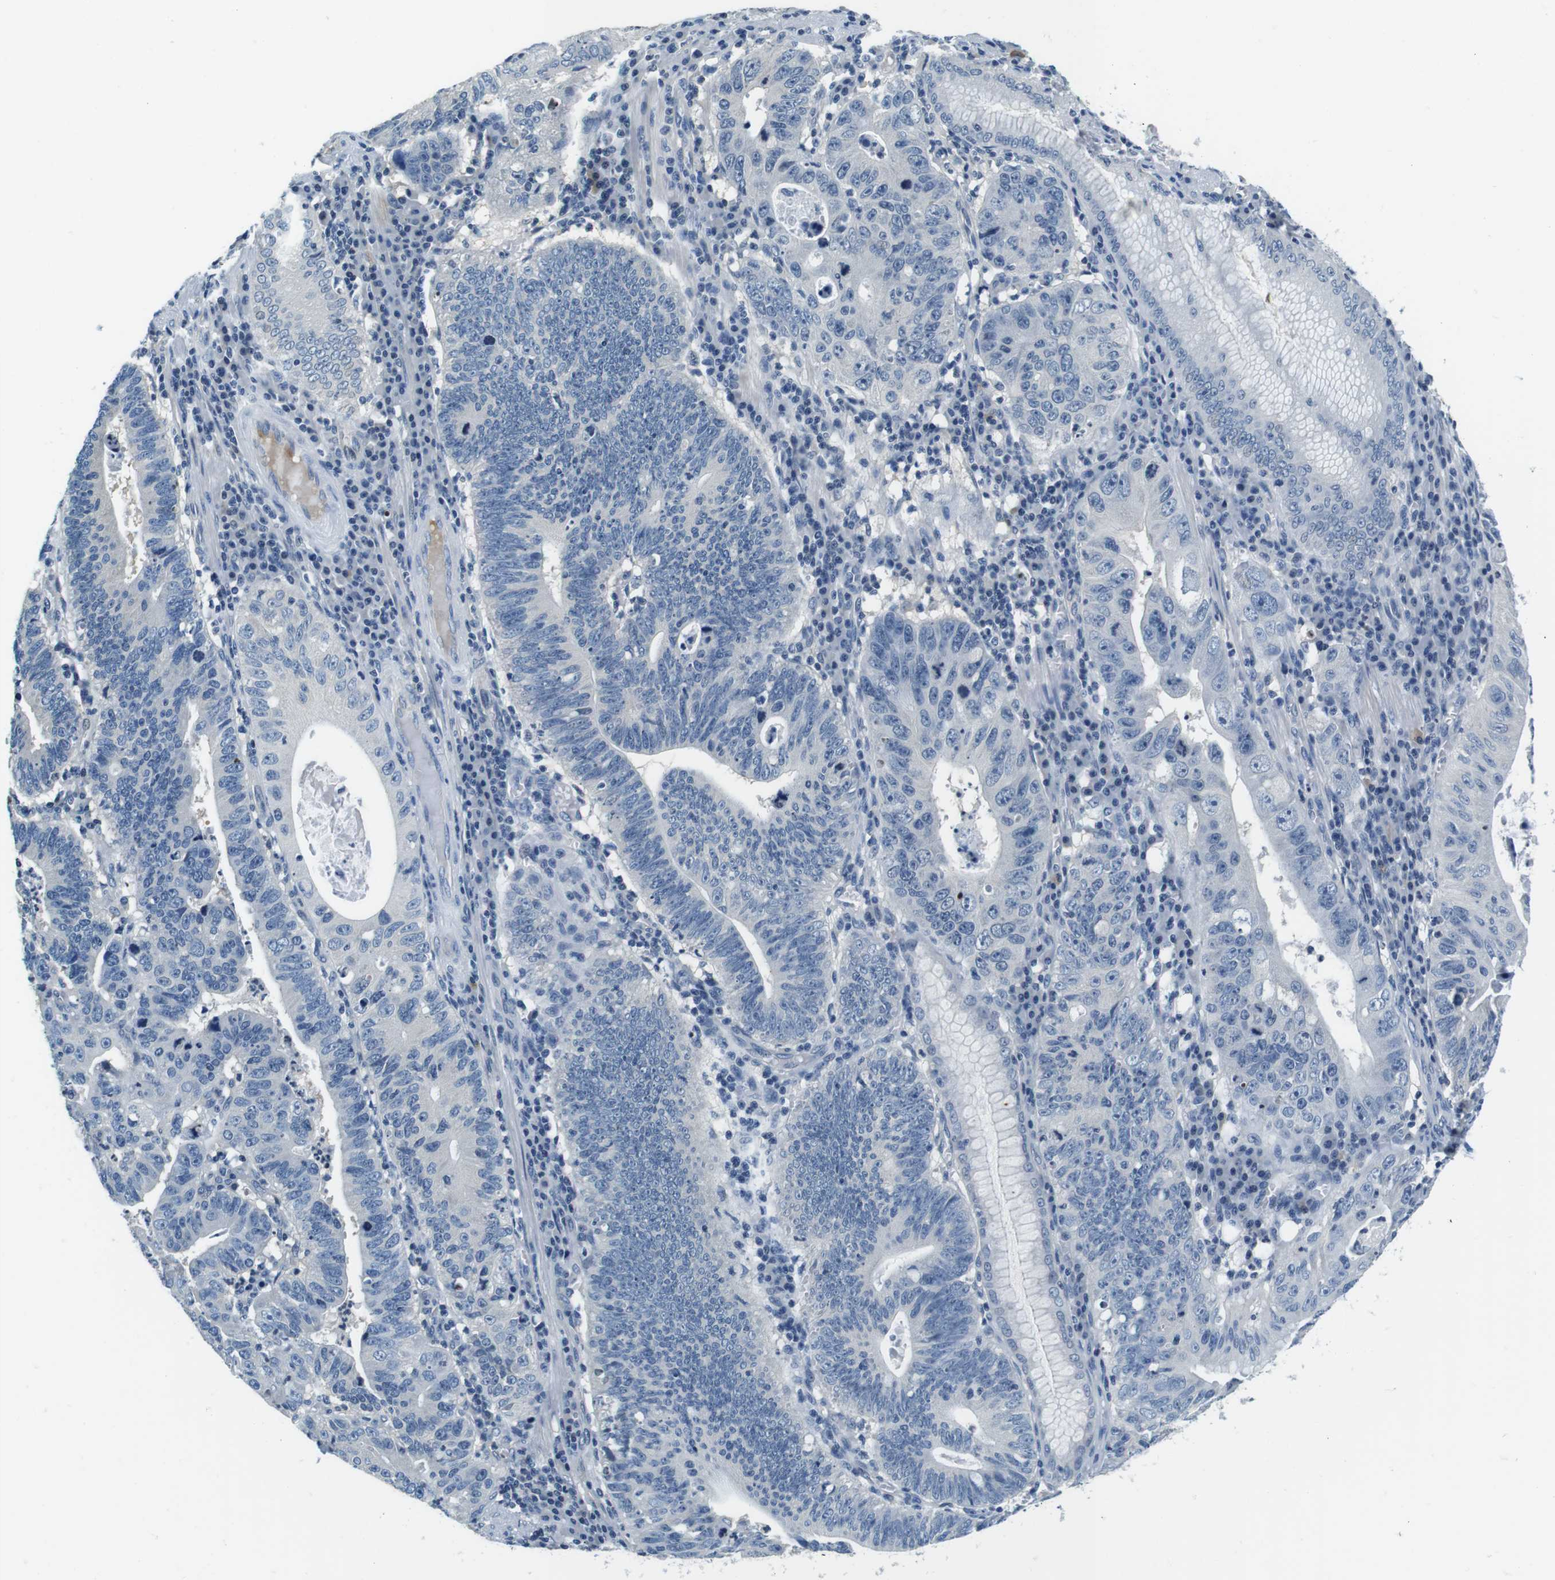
{"staining": {"intensity": "negative", "quantity": "none", "location": "none"}, "tissue": "stomach cancer", "cell_type": "Tumor cells", "image_type": "cancer", "snomed": [{"axis": "morphology", "description": "Adenocarcinoma, NOS"}, {"axis": "topography", "description": "Stomach"}], "caption": "This is an IHC image of stomach cancer. There is no staining in tumor cells.", "gene": "KCNJ5", "patient": {"sex": "male", "age": 59}}